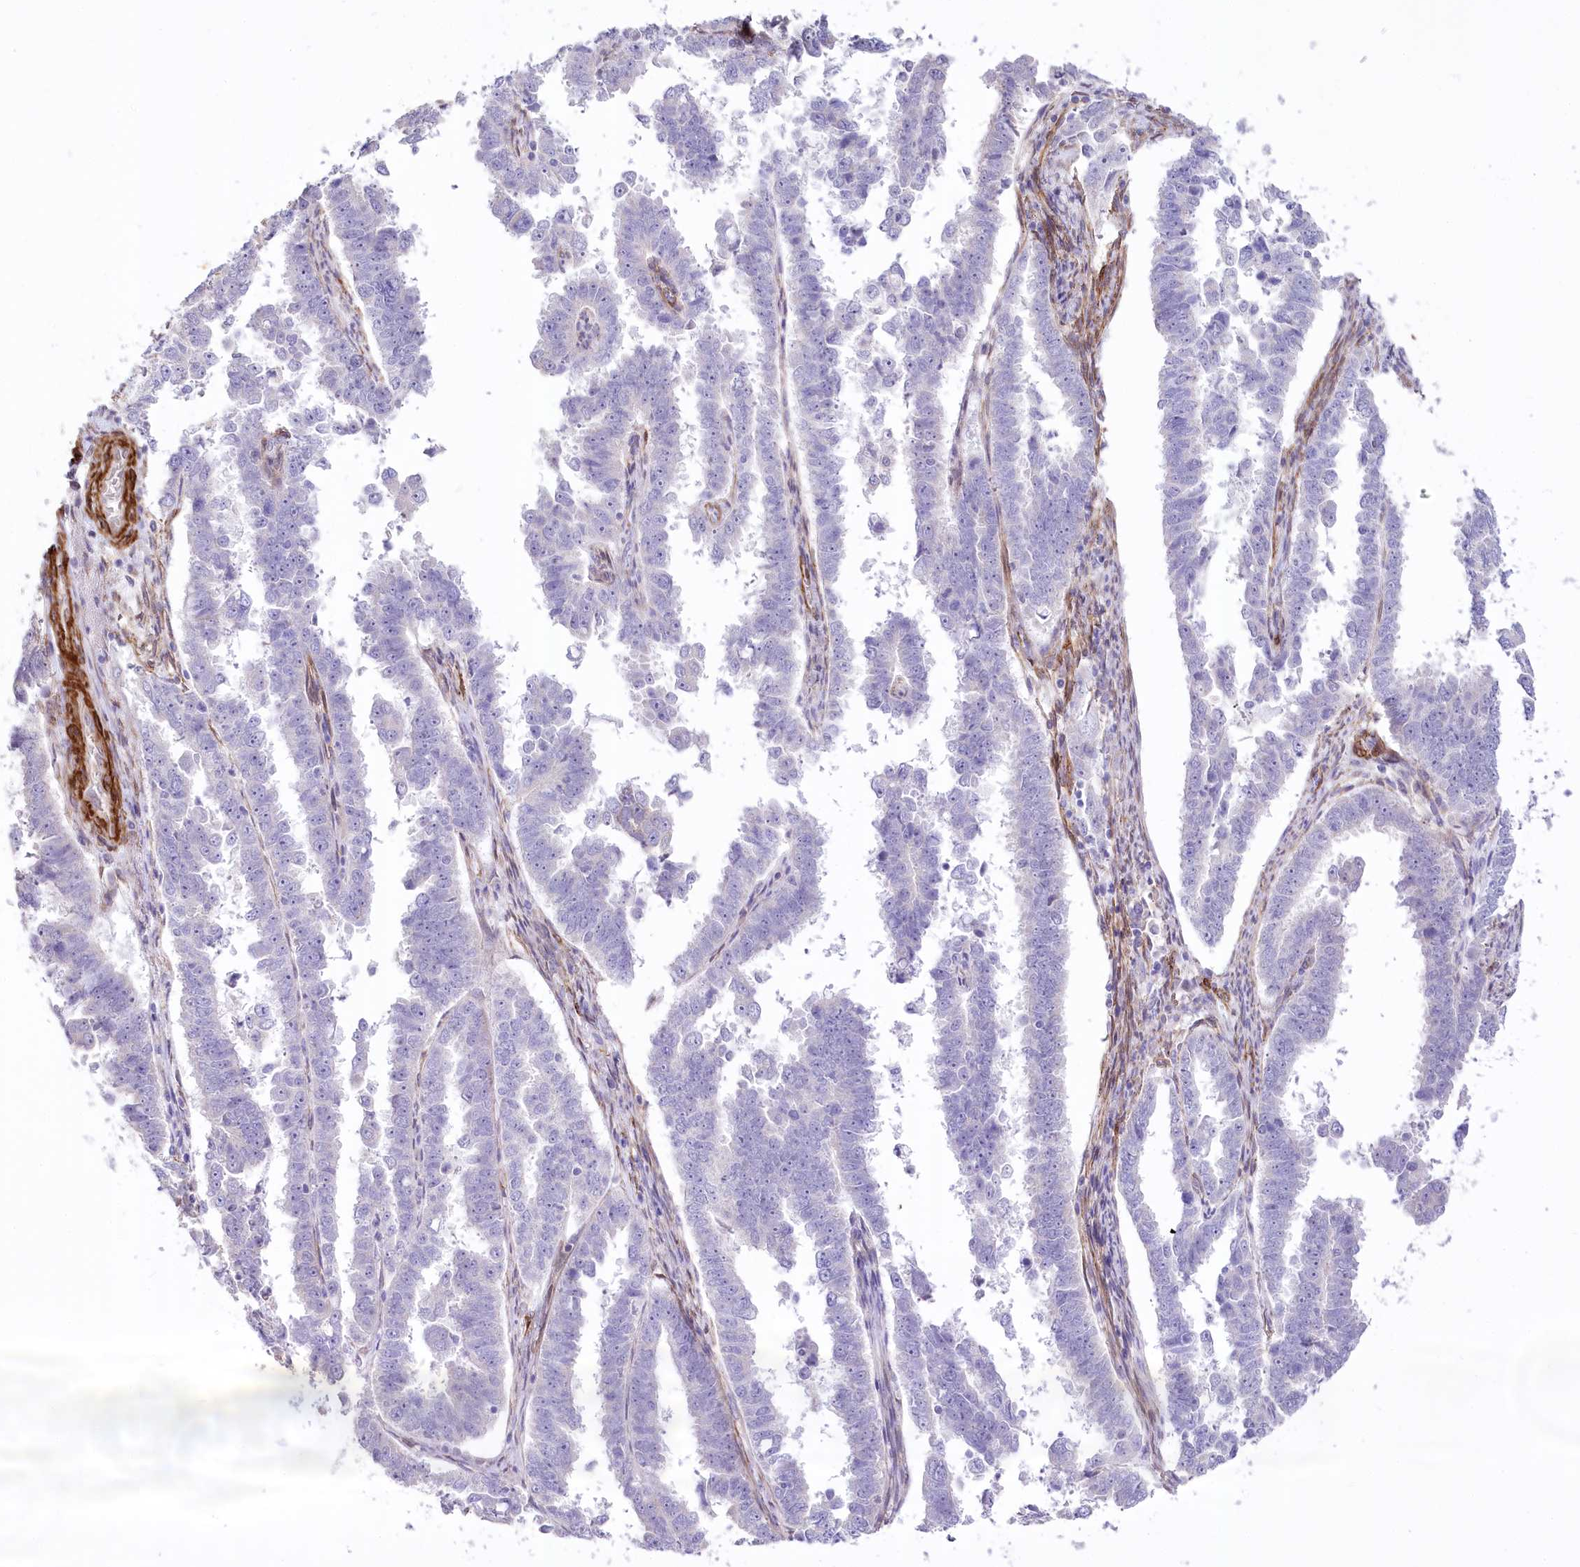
{"staining": {"intensity": "negative", "quantity": "none", "location": "none"}, "tissue": "endometrial cancer", "cell_type": "Tumor cells", "image_type": "cancer", "snomed": [{"axis": "morphology", "description": "Adenocarcinoma, NOS"}, {"axis": "topography", "description": "Endometrium"}], "caption": "This is an IHC image of human endometrial cancer (adenocarcinoma). There is no staining in tumor cells.", "gene": "SYNPO2", "patient": {"sex": "female", "age": 75}}